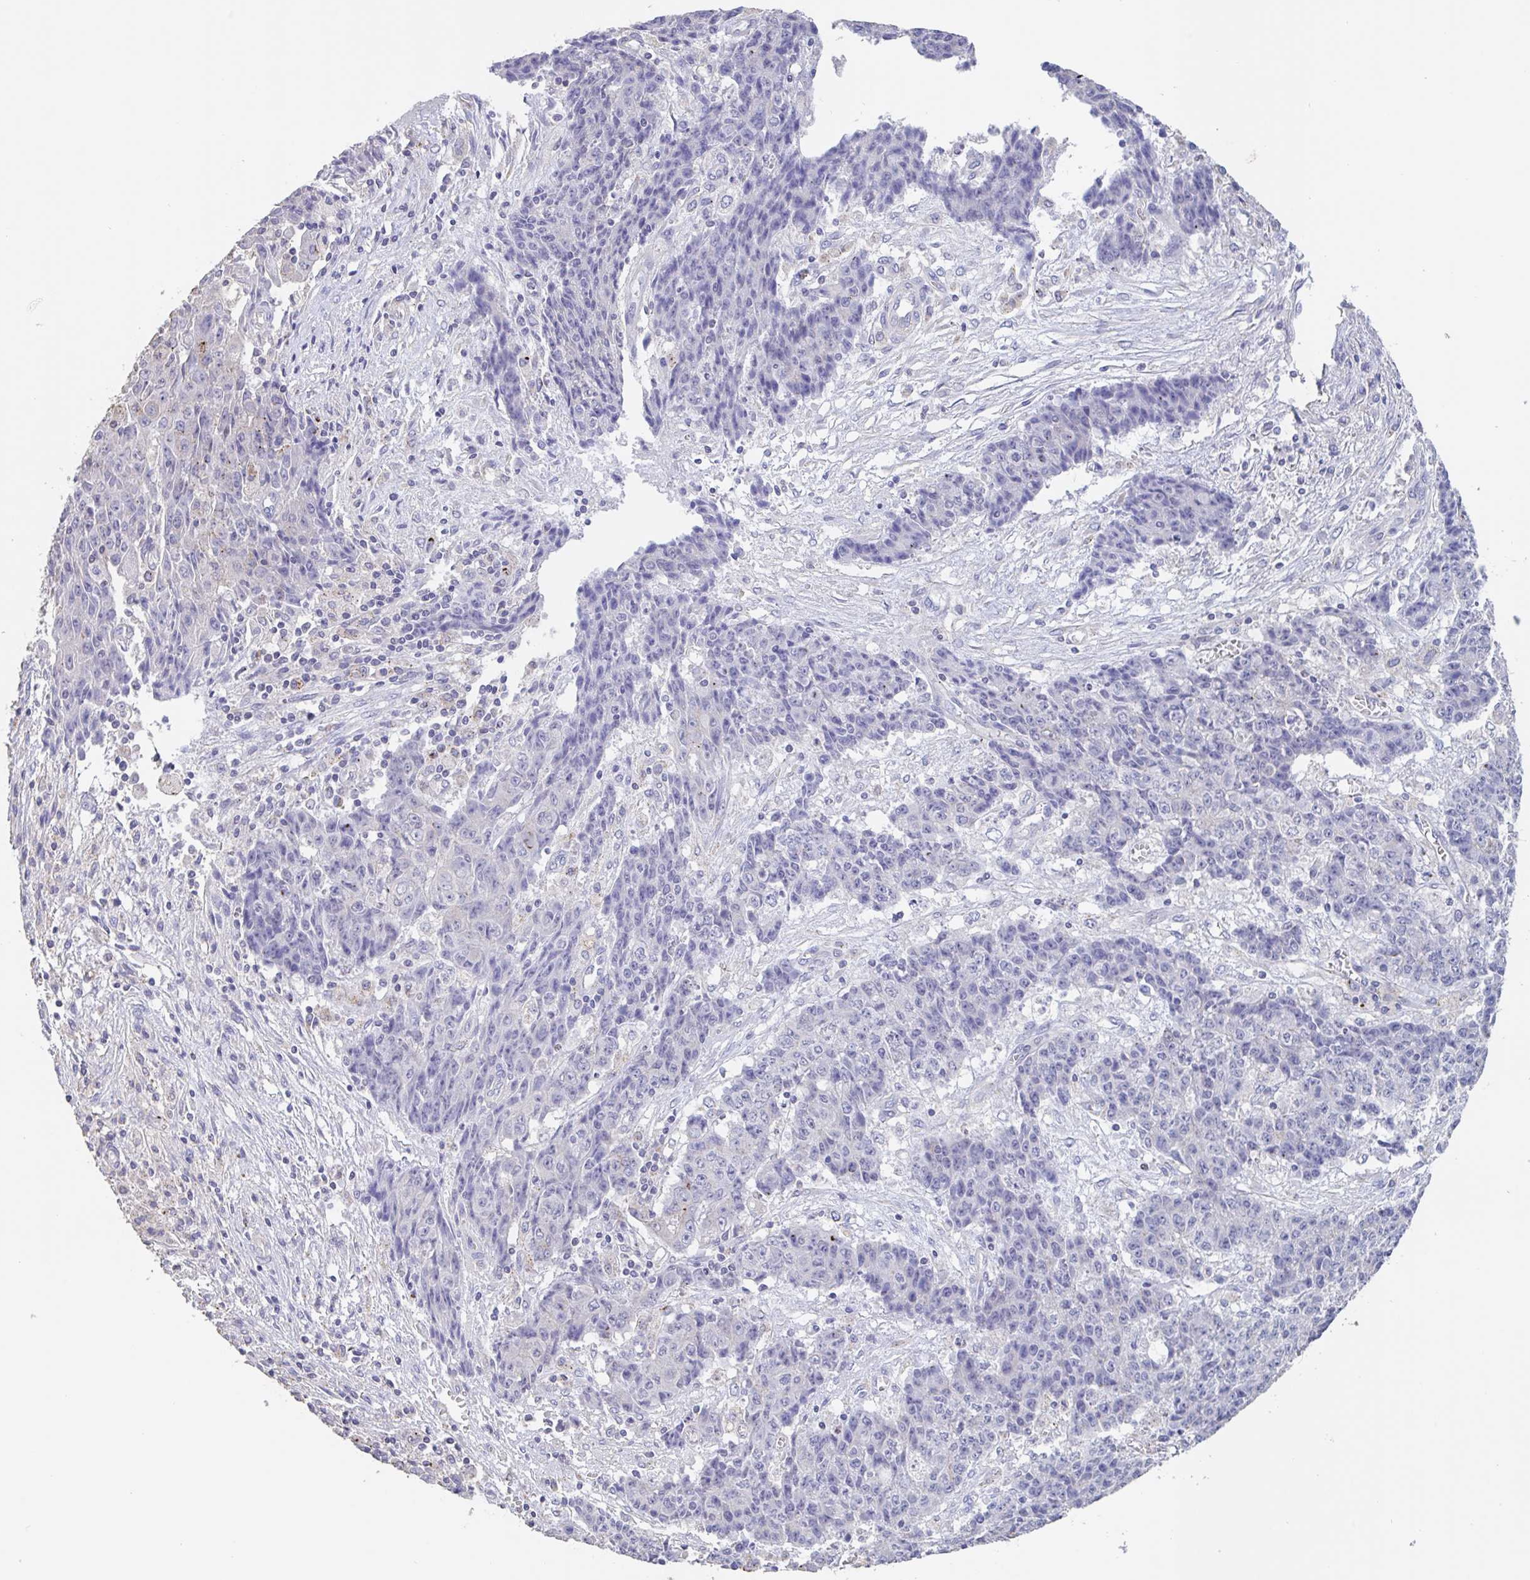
{"staining": {"intensity": "weak", "quantity": "<25%", "location": "cytoplasmic/membranous"}, "tissue": "ovarian cancer", "cell_type": "Tumor cells", "image_type": "cancer", "snomed": [{"axis": "morphology", "description": "Carcinoma, endometroid"}, {"axis": "topography", "description": "Ovary"}], "caption": "Endometroid carcinoma (ovarian) stained for a protein using immunohistochemistry demonstrates no positivity tumor cells.", "gene": "CHMP5", "patient": {"sex": "female", "age": 42}}